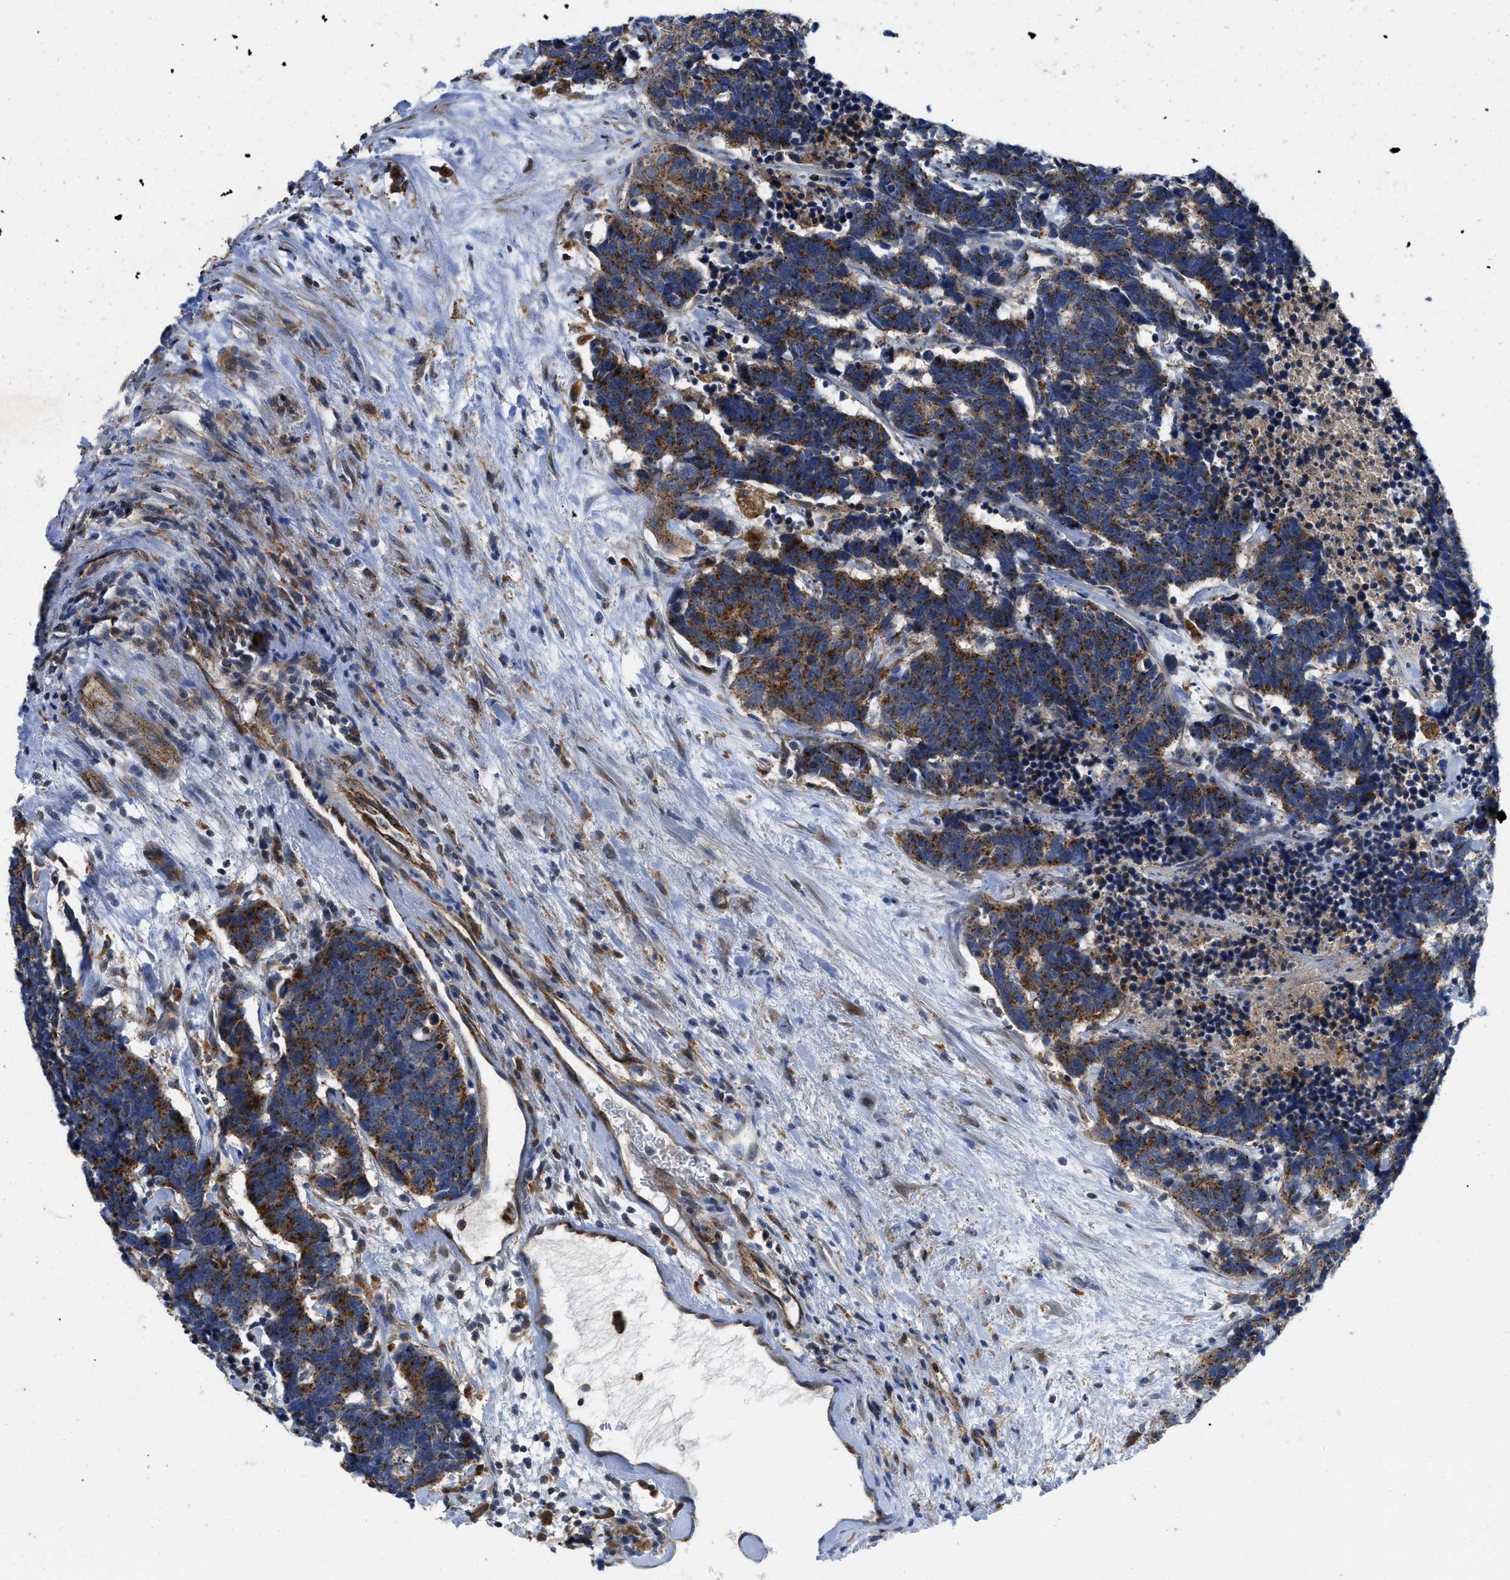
{"staining": {"intensity": "moderate", "quantity": ">75%", "location": "cytoplasmic/membranous"}, "tissue": "carcinoid", "cell_type": "Tumor cells", "image_type": "cancer", "snomed": [{"axis": "morphology", "description": "Carcinoma, NOS"}, {"axis": "morphology", "description": "Carcinoid, malignant, NOS"}, {"axis": "topography", "description": "Urinary bladder"}], "caption": "Carcinoma tissue demonstrates moderate cytoplasmic/membranous expression in approximately >75% of tumor cells", "gene": "ENPP4", "patient": {"sex": "male", "age": 57}}